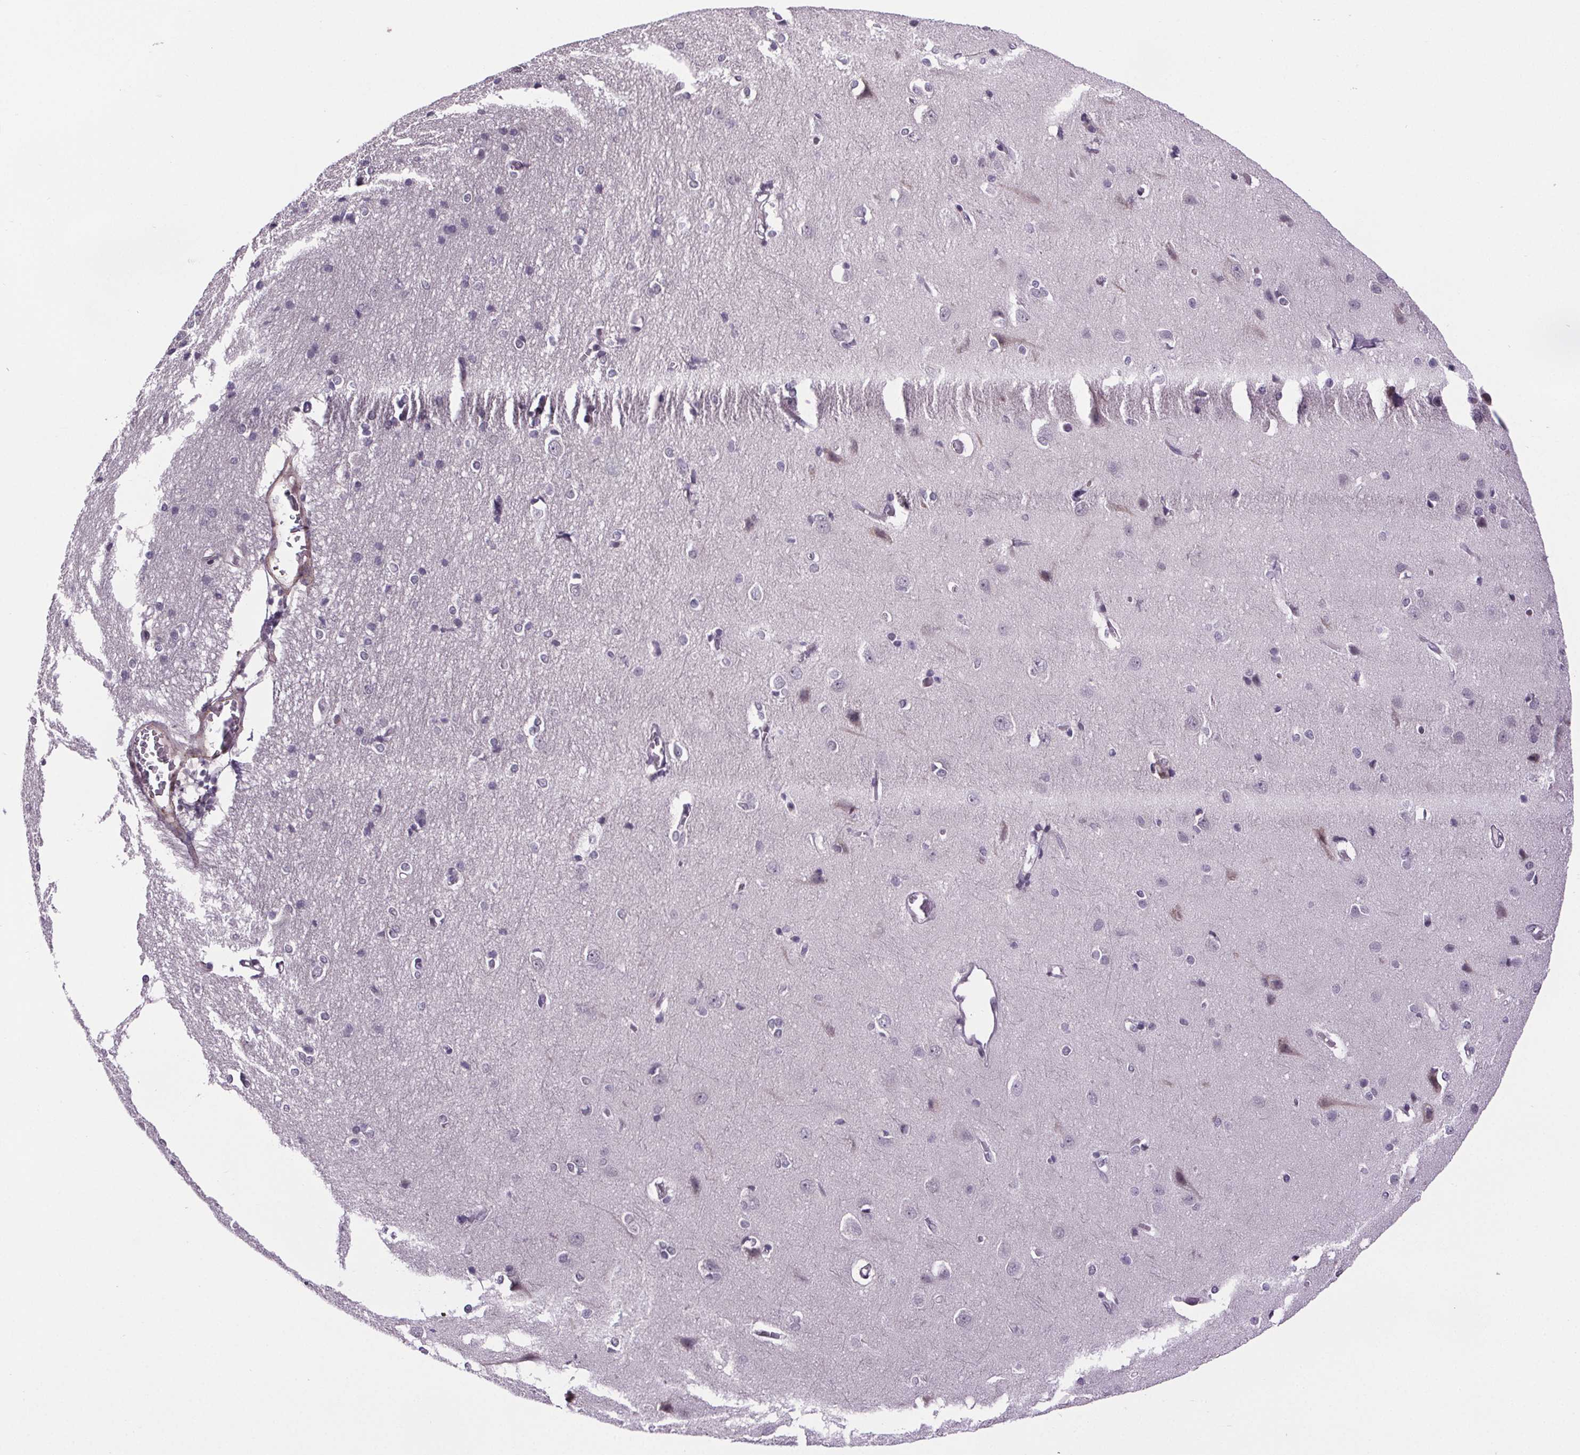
{"staining": {"intensity": "negative", "quantity": "none", "location": "none"}, "tissue": "cerebral cortex", "cell_type": "Endothelial cells", "image_type": "normal", "snomed": [{"axis": "morphology", "description": "Normal tissue, NOS"}, {"axis": "topography", "description": "Cerebral cortex"}], "caption": "Immunohistochemistry (IHC) image of normal cerebral cortex stained for a protein (brown), which exhibits no expression in endothelial cells. (DAB (3,3'-diaminobenzidine) IHC, high magnification).", "gene": "TTC12", "patient": {"sex": "male", "age": 37}}